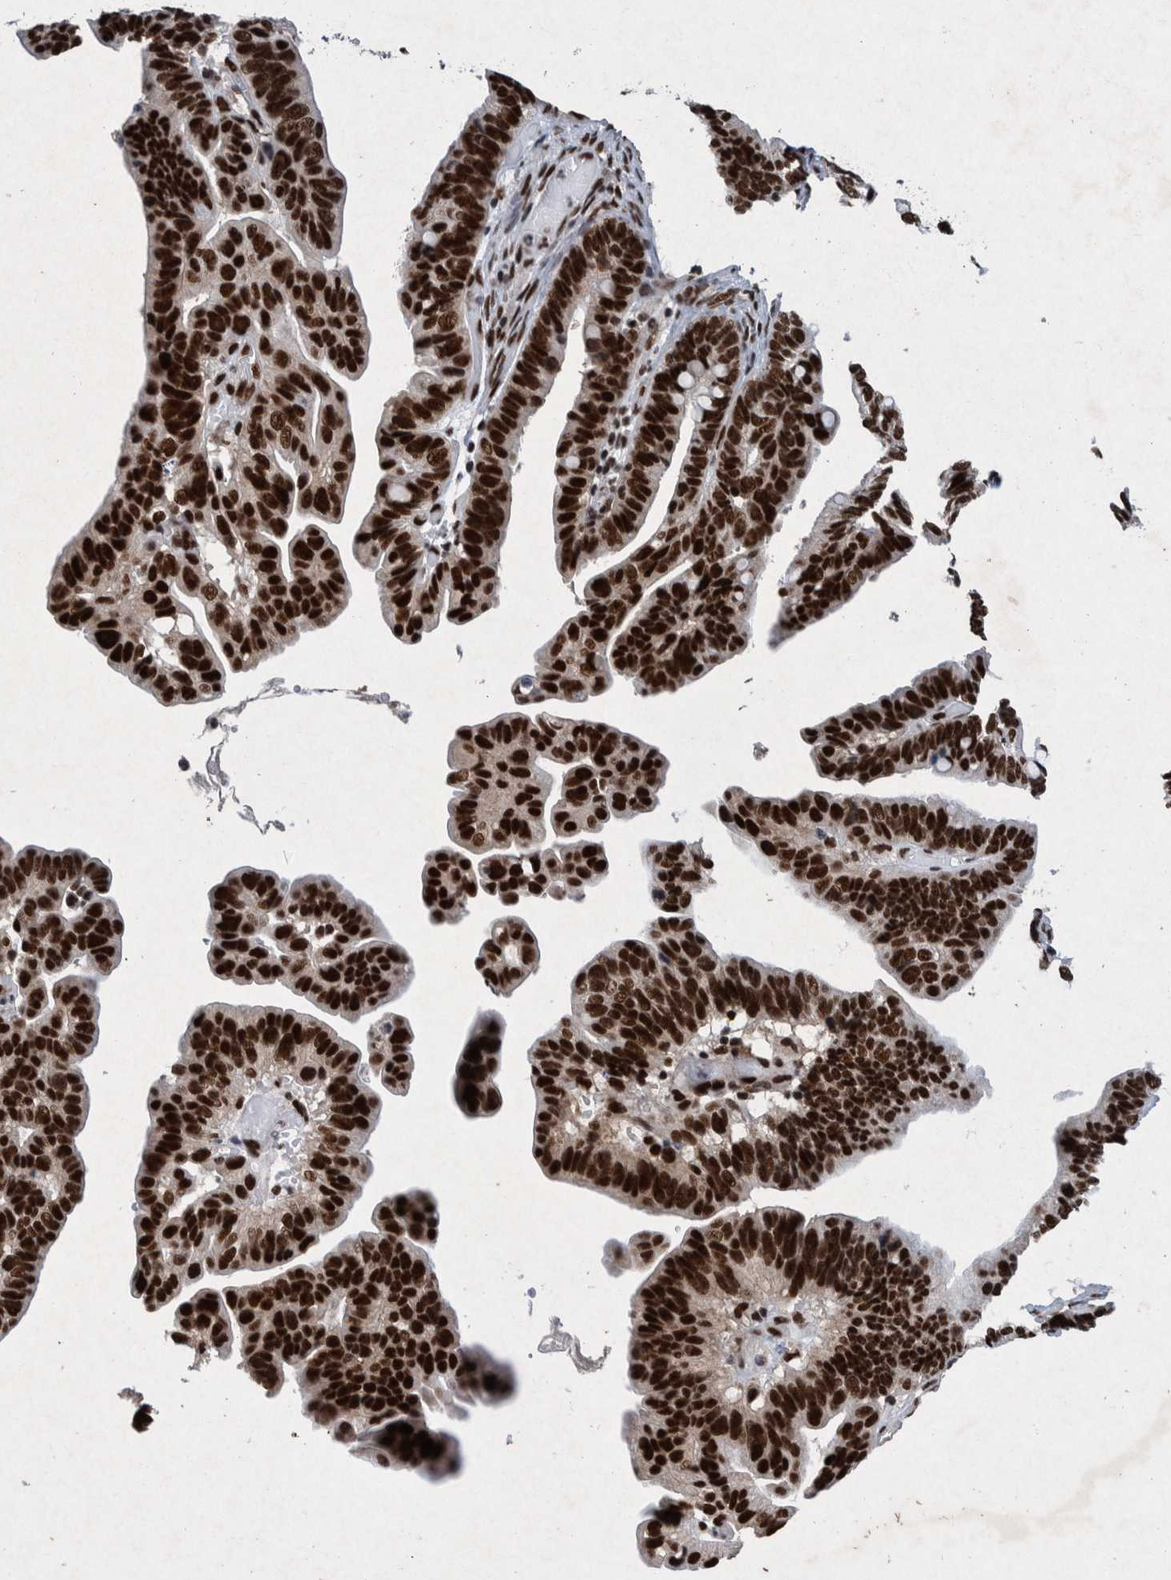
{"staining": {"intensity": "strong", "quantity": ">75%", "location": "nuclear"}, "tissue": "ovarian cancer", "cell_type": "Tumor cells", "image_type": "cancer", "snomed": [{"axis": "morphology", "description": "Cystadenocarcinoma, serous, NOS"}, {"axis": "topography", "description": "Ovary"}], "caption": "Serous cystadenocarcinoma (ovarian) stained for a protein shows strong nuclear positivity in tumor cells.", "gene": "TAF10", "patient": {"sex": "female", "age": 56}}